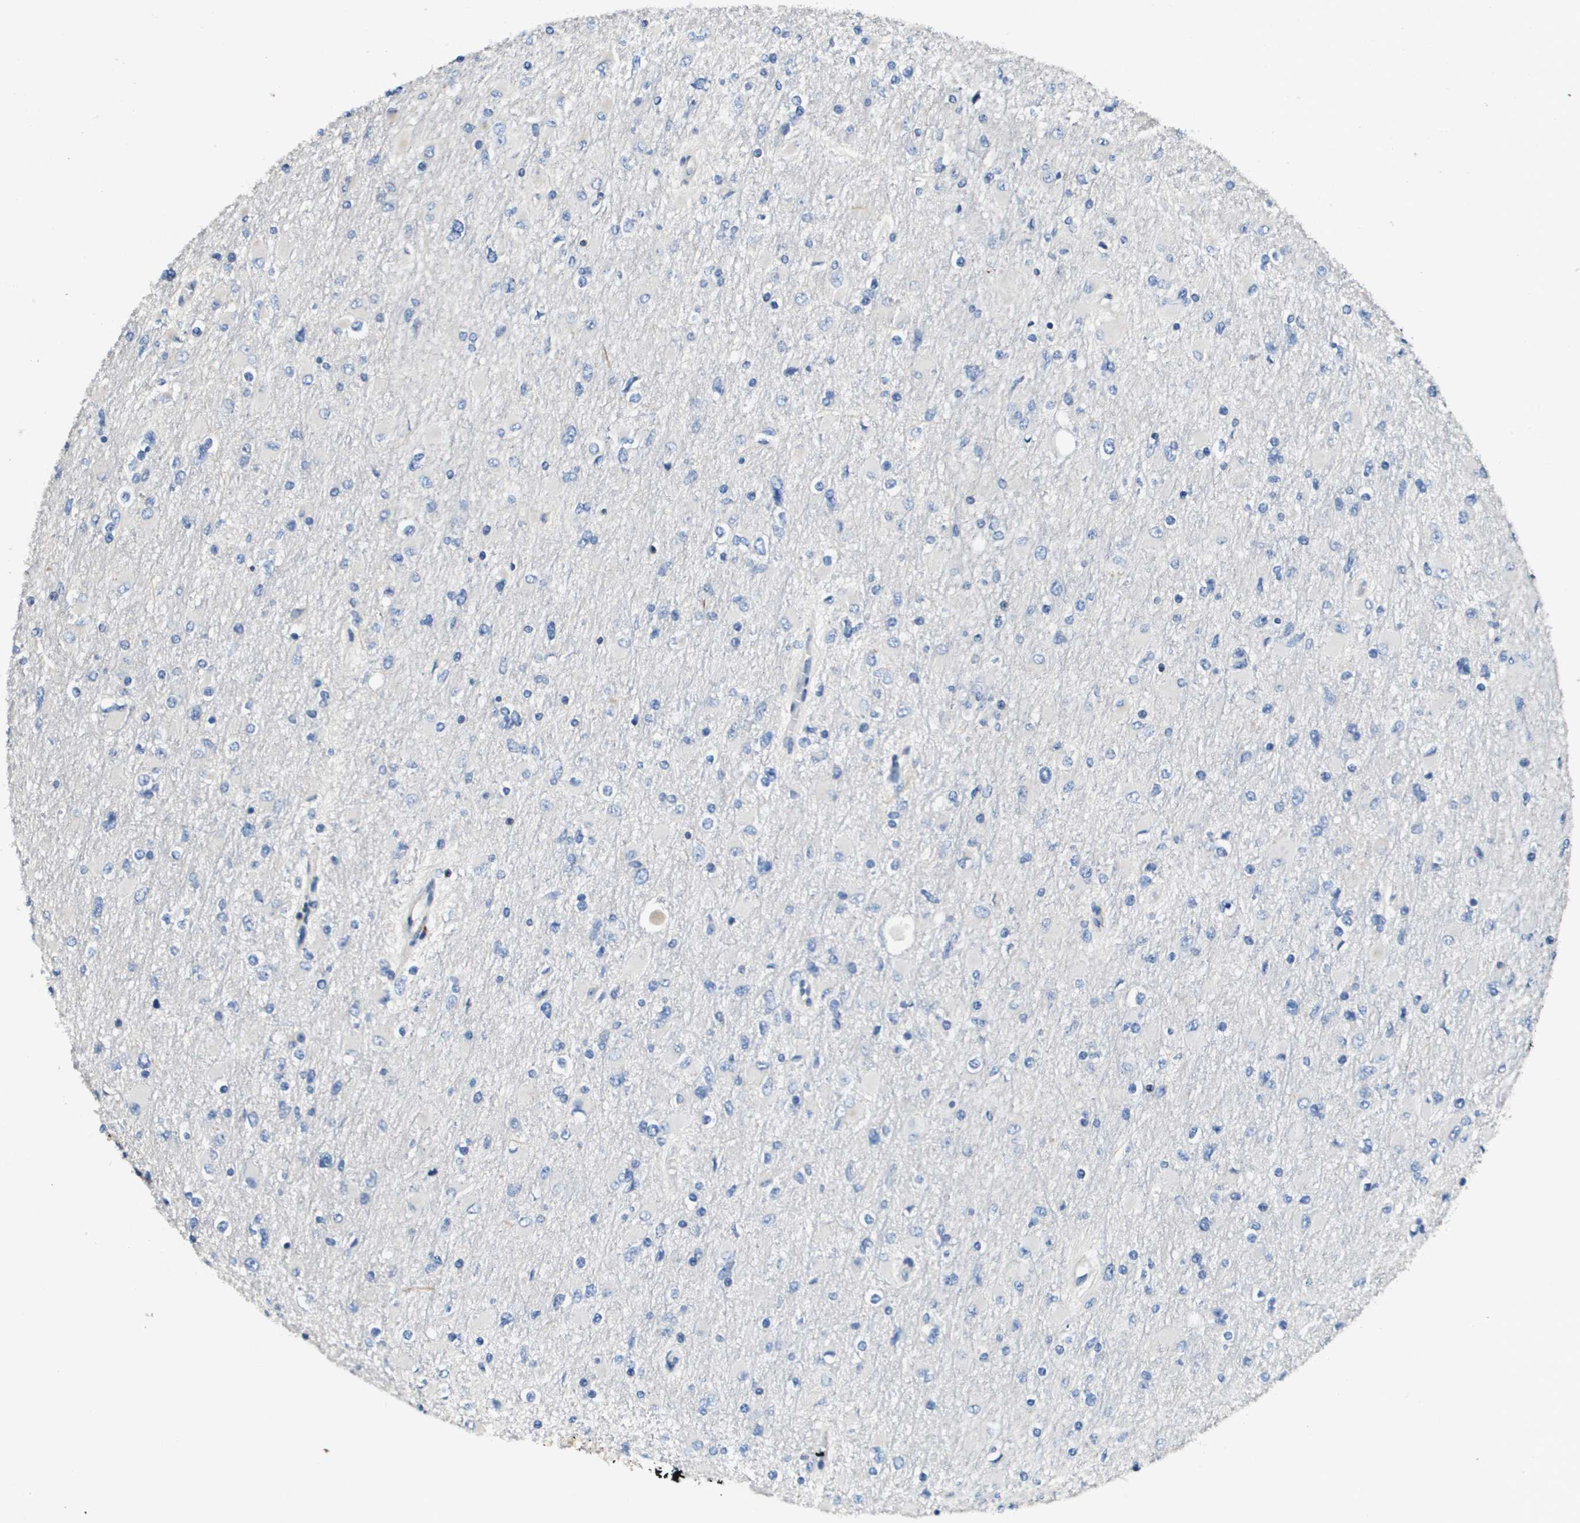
{"staining": {"intensity": "negative", "quantity": "none", "location": "none"}, "tissue": "glioma", "cell_type": "Tumor cells", "image_type": "cancer", "snomed": [{"axis": "morphology", "description": "Glioma, malignant, High grade"}, {"axis": "topography", "description": "Cerebral cortex"}], "caption": "Immunohistochemistry (IHC) photomicrograph of neoplastic tissue: glioma stained with DAB (3,3'-diaminobenzidine) demonstrates no significant protein staining in tumor cells. The staining is performed using DAB brown chromogen with nuclei counter-stained in using hematoxylin.", "gene": "SCN4B", "patient": {"sex": "female", "age": 36}}